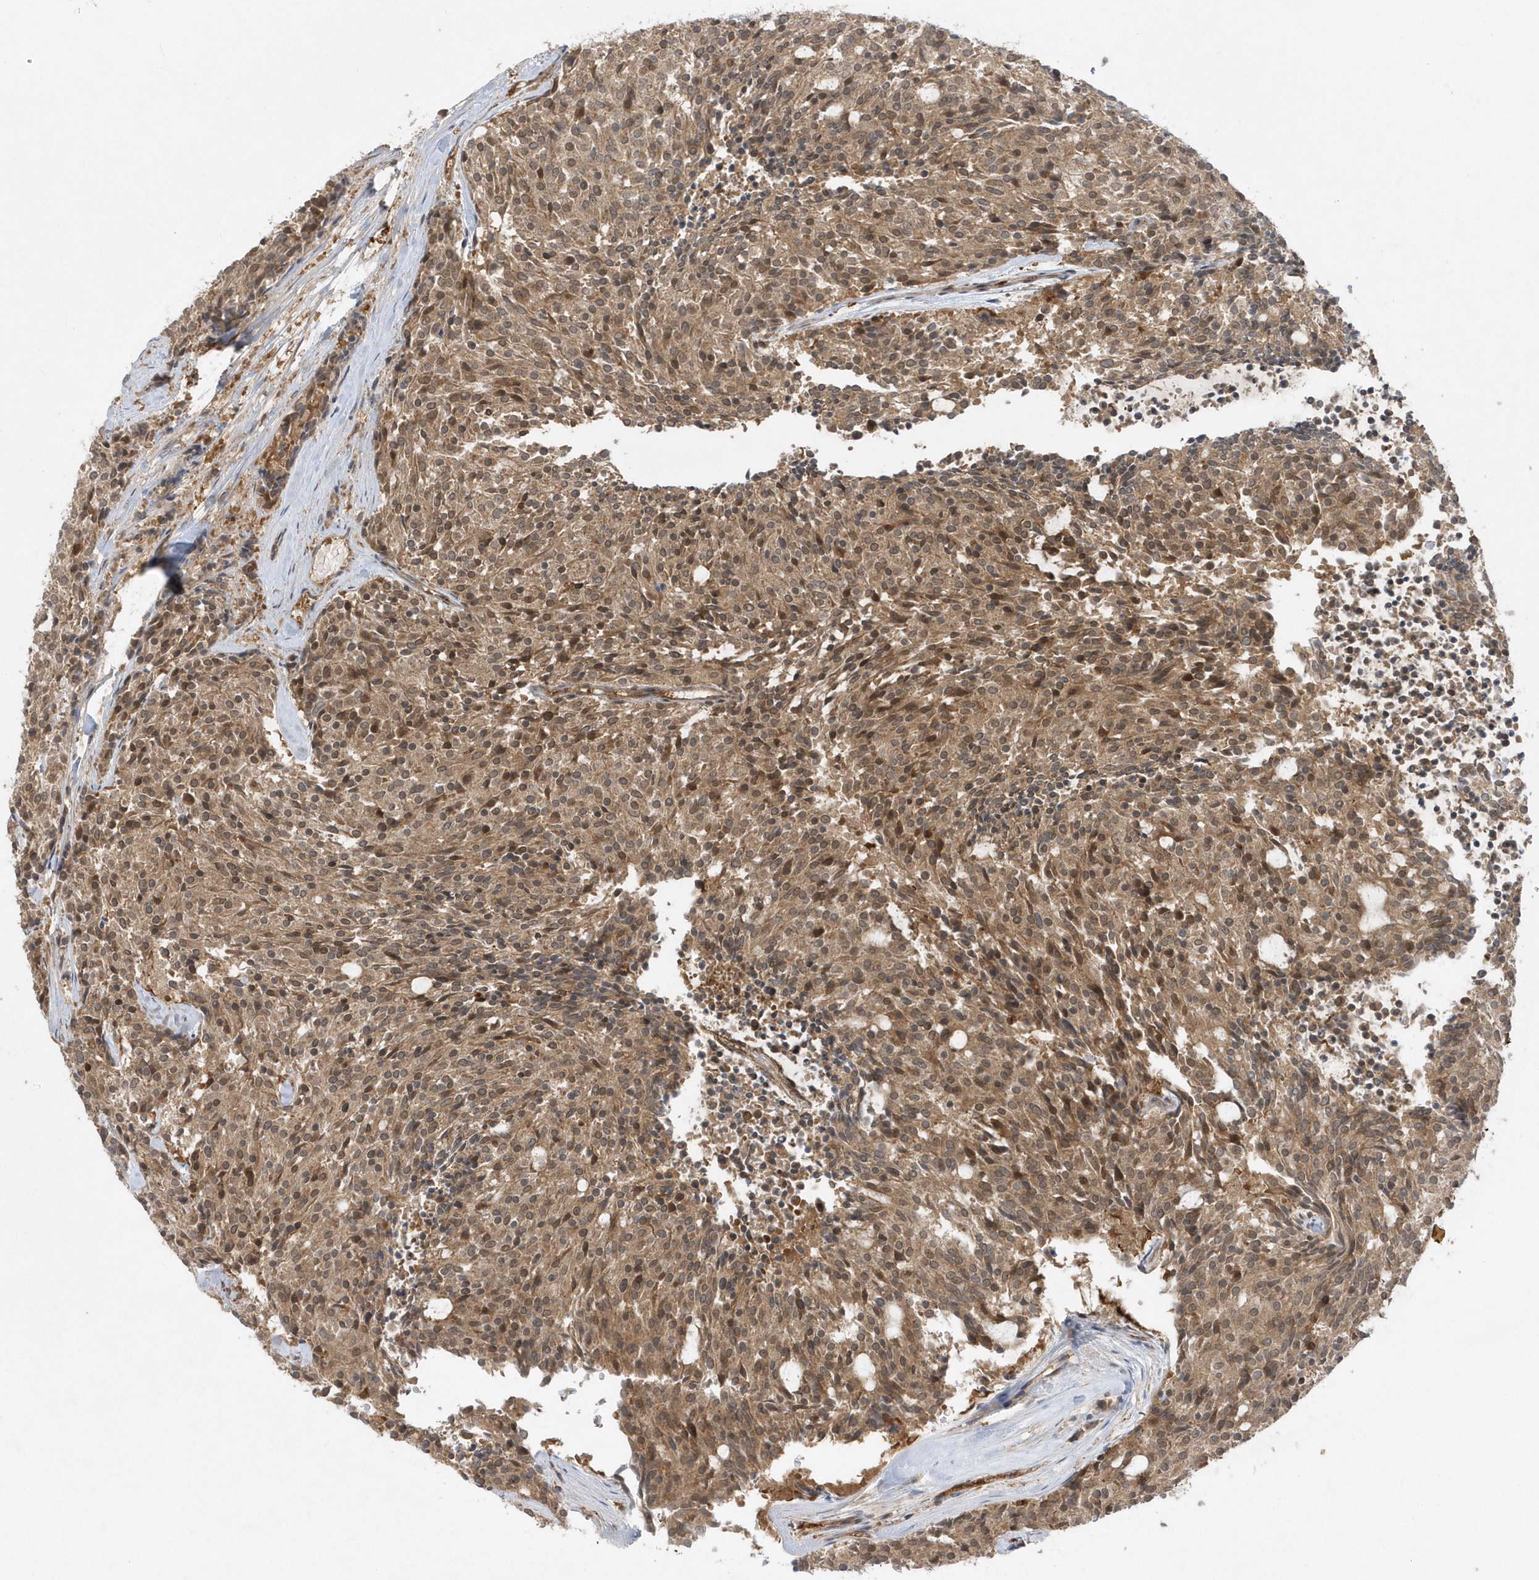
{"staining": {"intensity": "moderate", "quantity": ">75%", "location": "cytoplasmic/membranous"}, "tissue": "carcinoid", "cell_type": "Tumor cells", "image_type": "cancer", "snomed": [{"axis": "morphology", "description": "Carcinoid, malignant, NOS"}, {"axis": "topography", "description": "Pancreas"}], "caption": "Immunohistochemistry (IHC) (DAB) staining of human carcinoid (malignant) exhibits moderate cytoplasmic/membranous protein staining in about >75% of tumor cells. (Stains: DAB (3,3'-diaminobenzidine) in brown, nuclei in blue, Microscopy: brightfield microscopy at high magnification).", "gene": "ACYP1", "patient": {"sex": "female", "age": 54}}